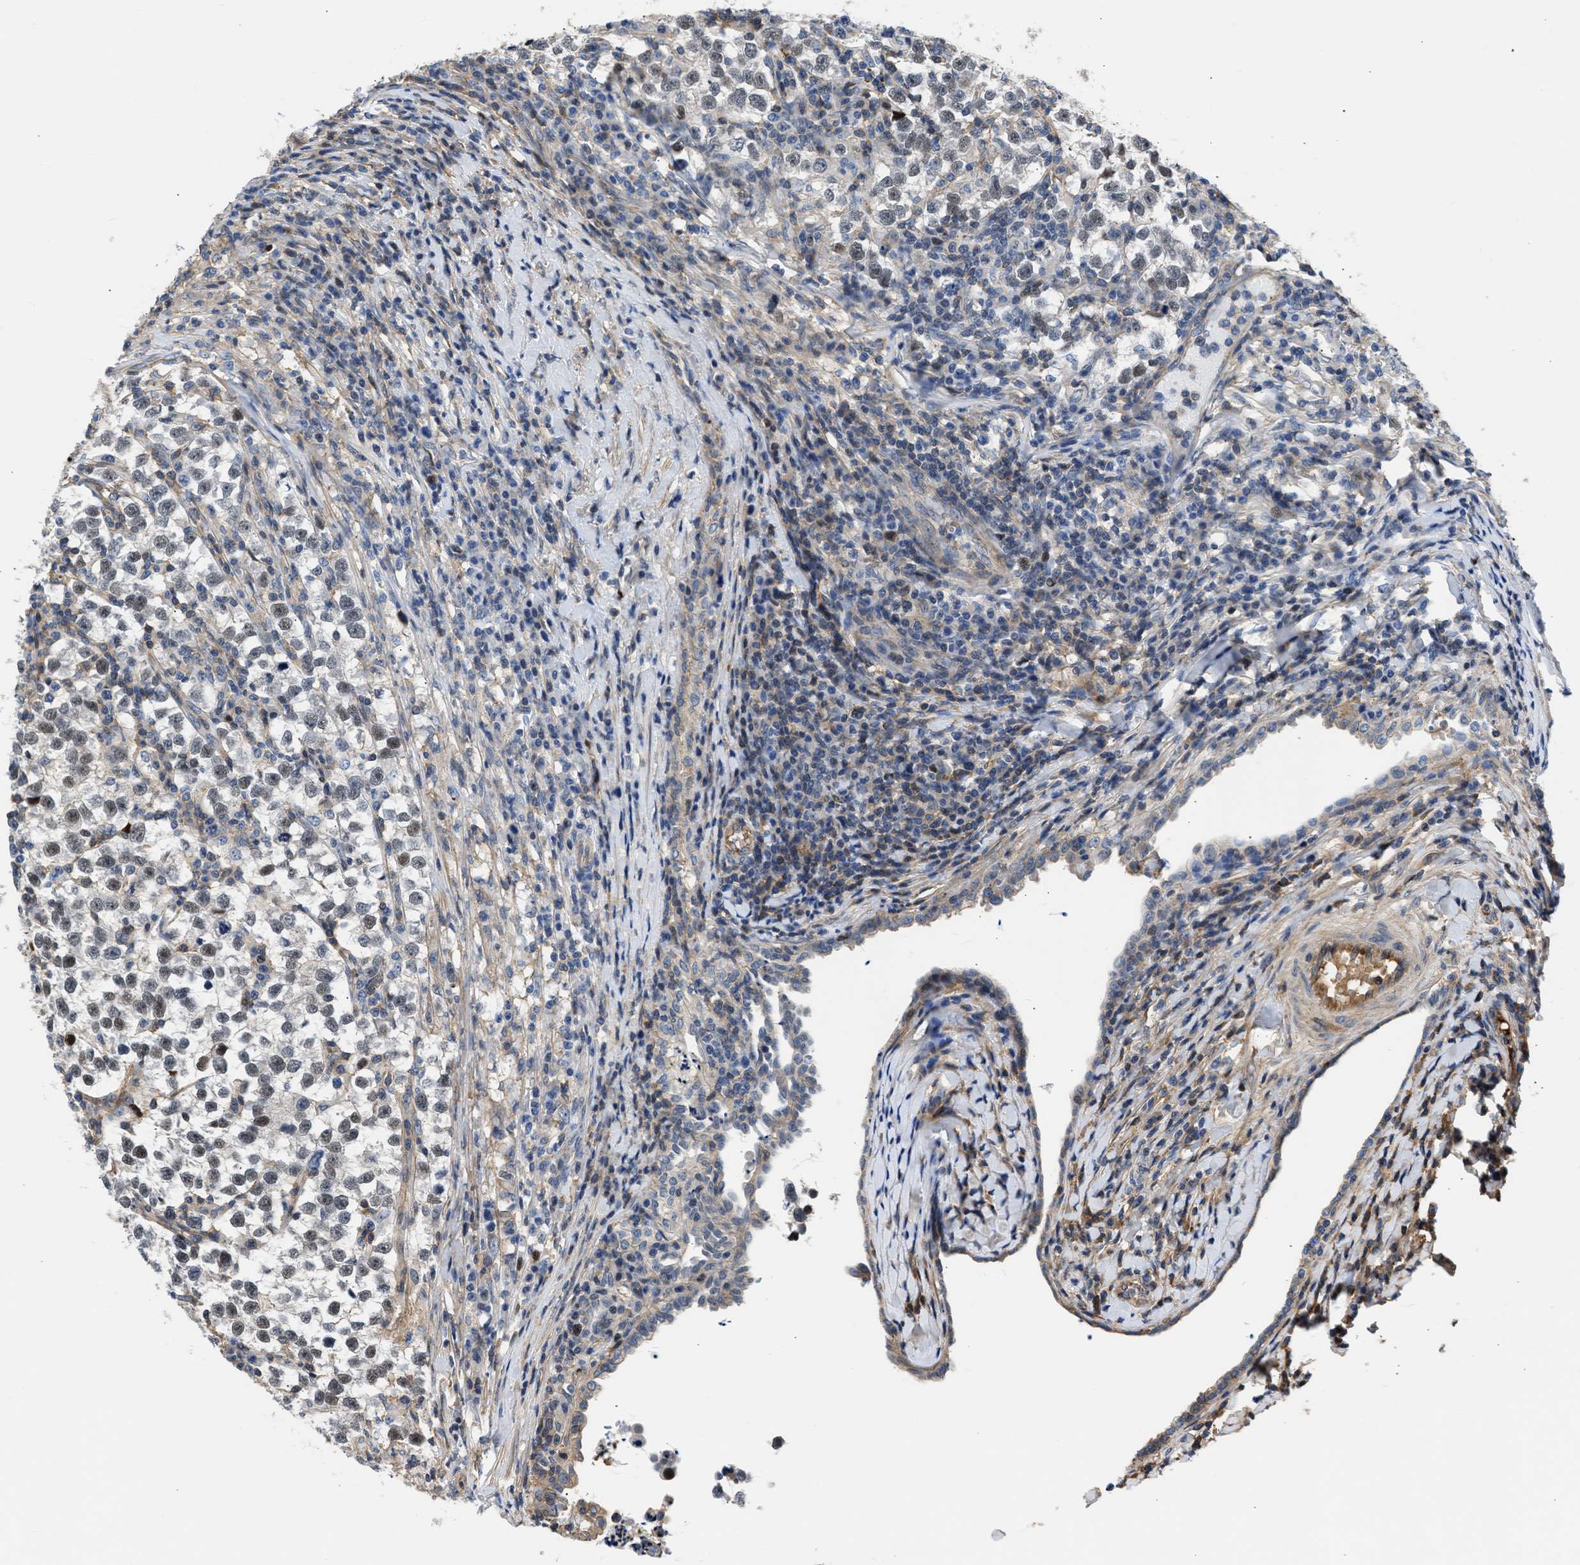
{"staining": {"intensity": "moderate", "quantity": "25%-75%", "location": "nuclear"}, "tissue": "testis cancer", "cell_type": "Tumor cells", "image_type": "cancer", "snomed": [{"axis": "morphology", "description": "Normal tissue, NOS"}, {"axis": "morphology", "description": "Seminoma, NOS"}, {"axis": "topography", "description": "Testis"}], "caption": "Testis cancer was stained to show a protein in brown. There is medium levels of moderate nuclear positivity in about 25%-75% of tumor cells. (DAB (3,3'-diaminobenzidine) IHC, brown staining for protein, blue staining for nuclei).", "gene": "MAS1L", "patient": {"sex": "male", "age": 43}}